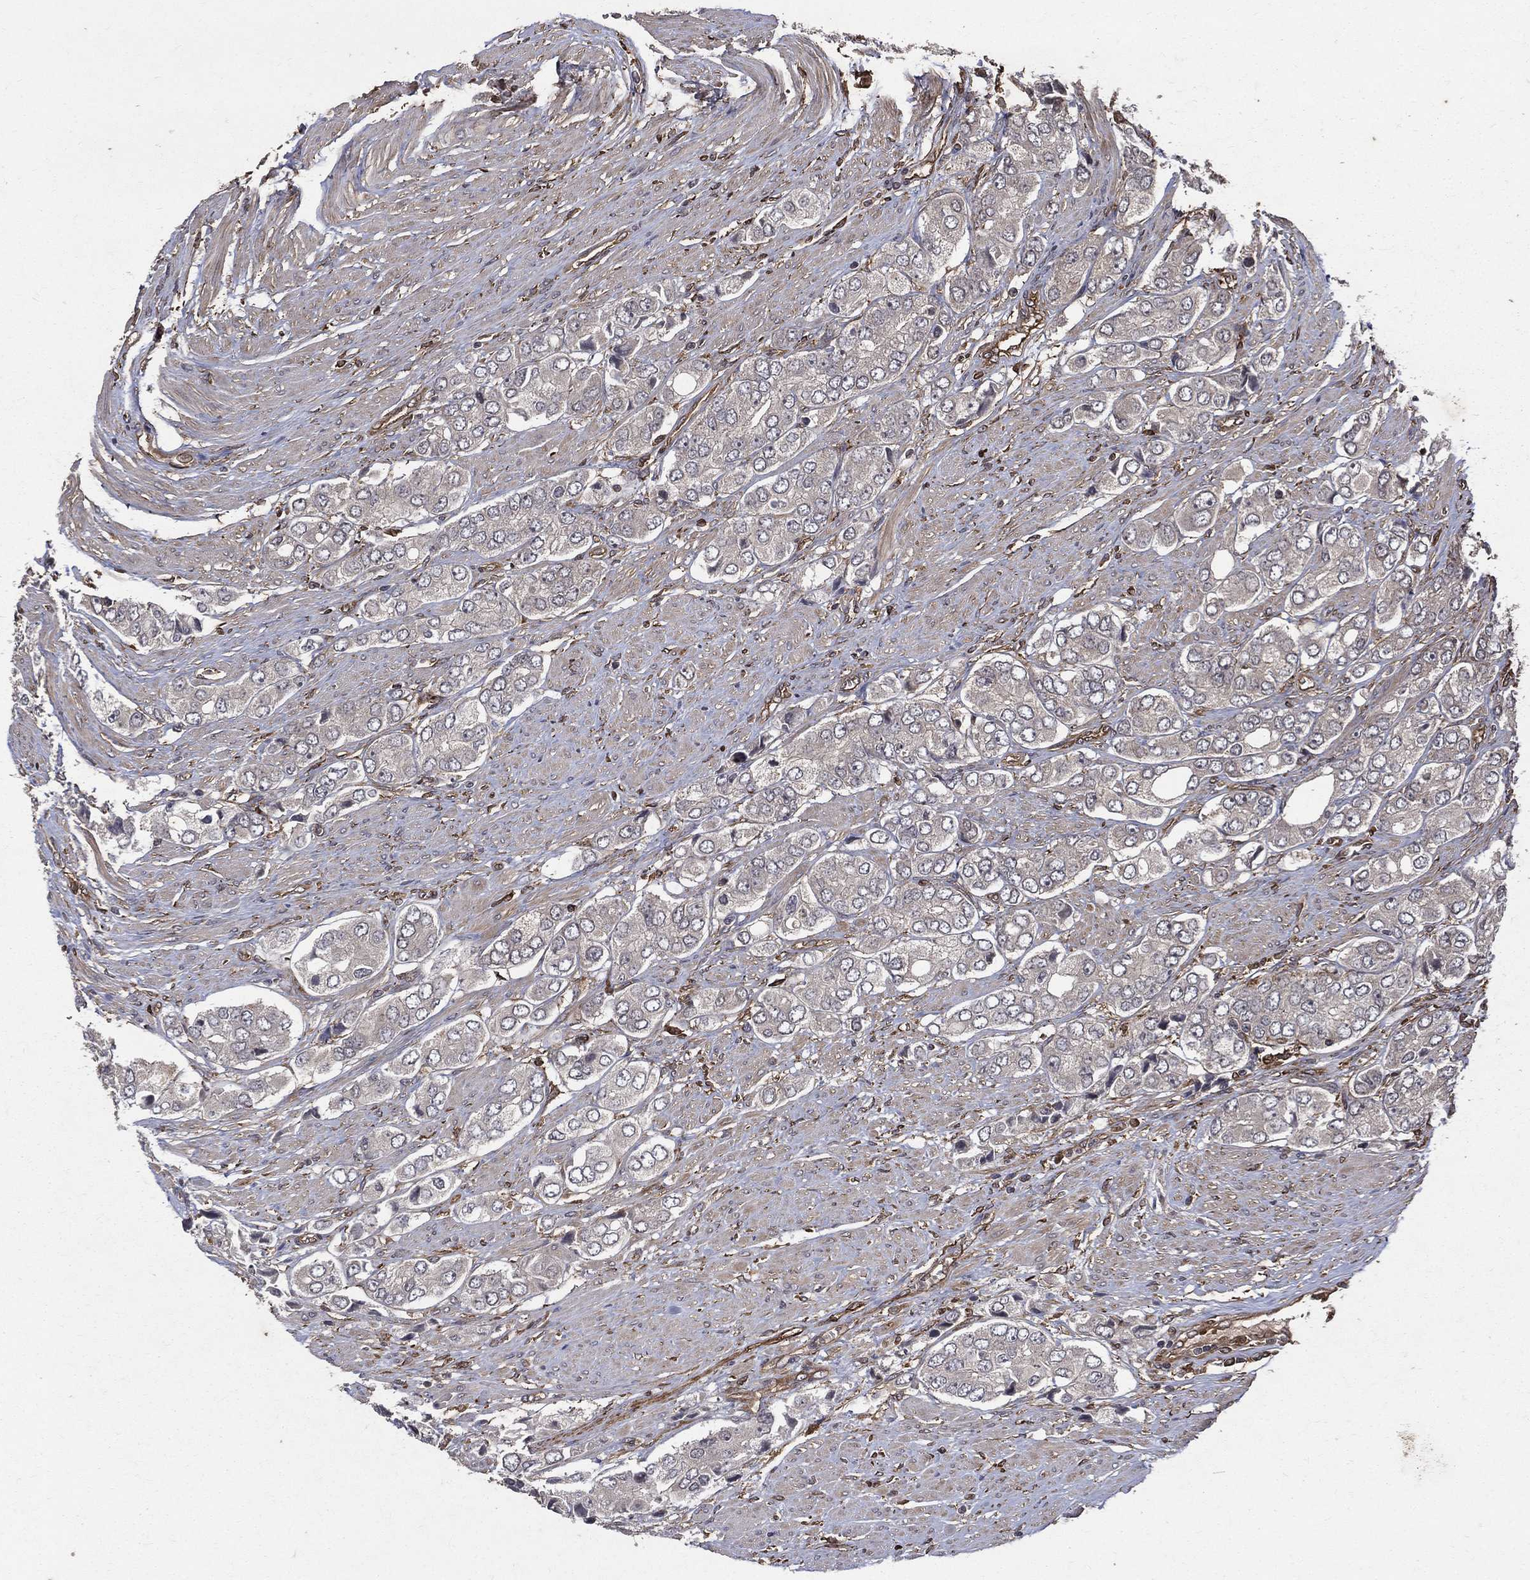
{"staining": {"intensity": "negative", "quantity": "none", "location": "none"}, "tissue": "prostate cancer", "cell_type": "Tumor cells", "image_type": "cancer", "snomed": [{"axis": "morphology", "description": "Adenocarcinoma, Low grade"}, {"axis": "topography", "description": "Prostate"}], "caption": "Prostate cancer was stained to show a protein in brown. There is no significant staining in tumor cells.", "gene": "DPYSL2", "patient": {"sex": "male", "age": 69}}